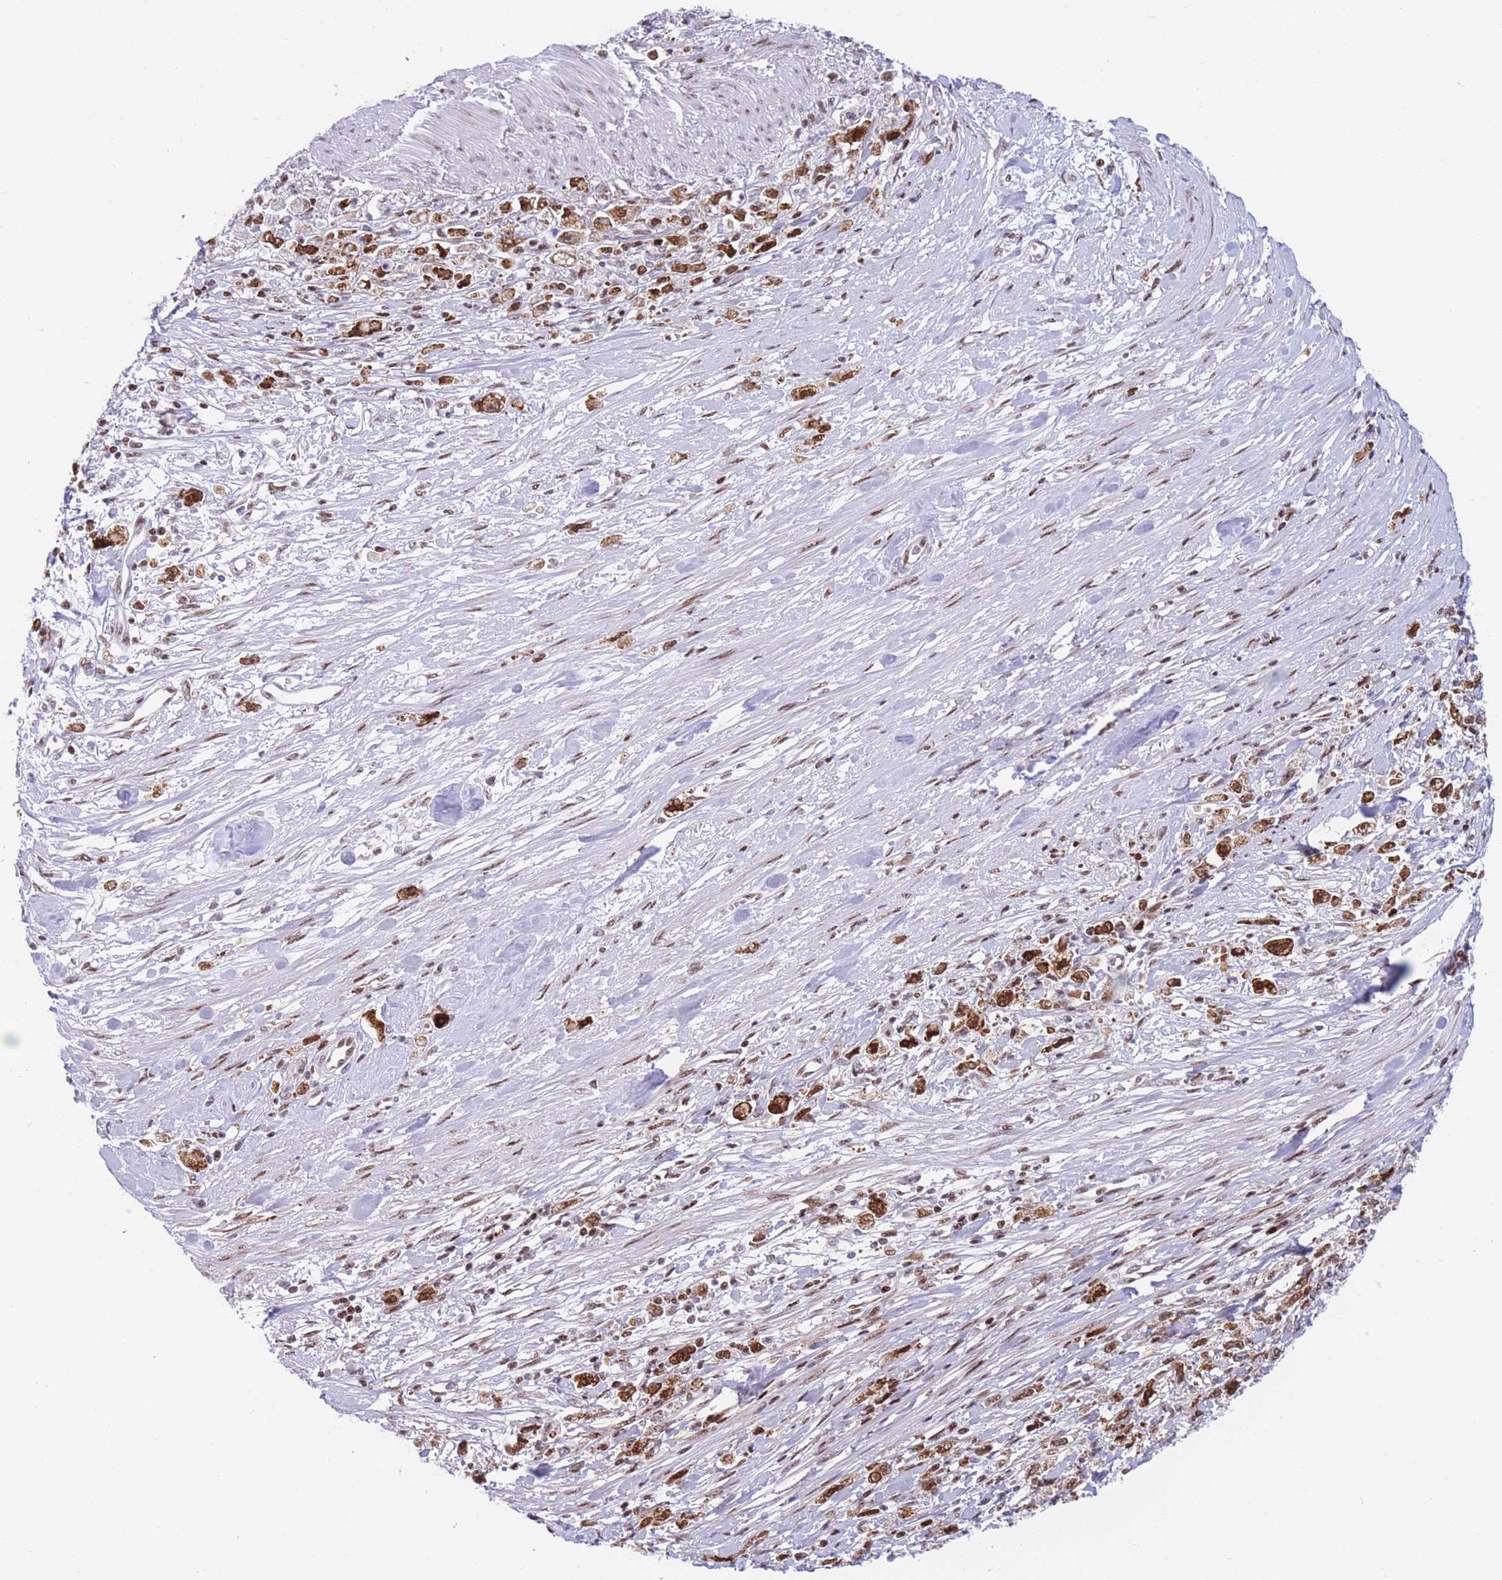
{"staining": {"intensity": "strong", "quantity": ">75%", "location": "cytoplasmic/membranous,nuclear"}, "tissue": "stomach cancer", "cell_type": "Tumor cells", "image_type": "cancer", "snomed": [{"axis": "morphology", "description": "Adenocarcinoma, NOS"}, {"axis": "topography", "description": "Stomach"}], "caption": "Stomach cancer (adenocarcinoma) stained with immunohistochemistry exhibits strong cytoplasmic/membranous and nuclear positivity in approximately >75% of tumor cells.", "gene": "DNAJC3", "patient": {"sex": "female", "age": 59}}